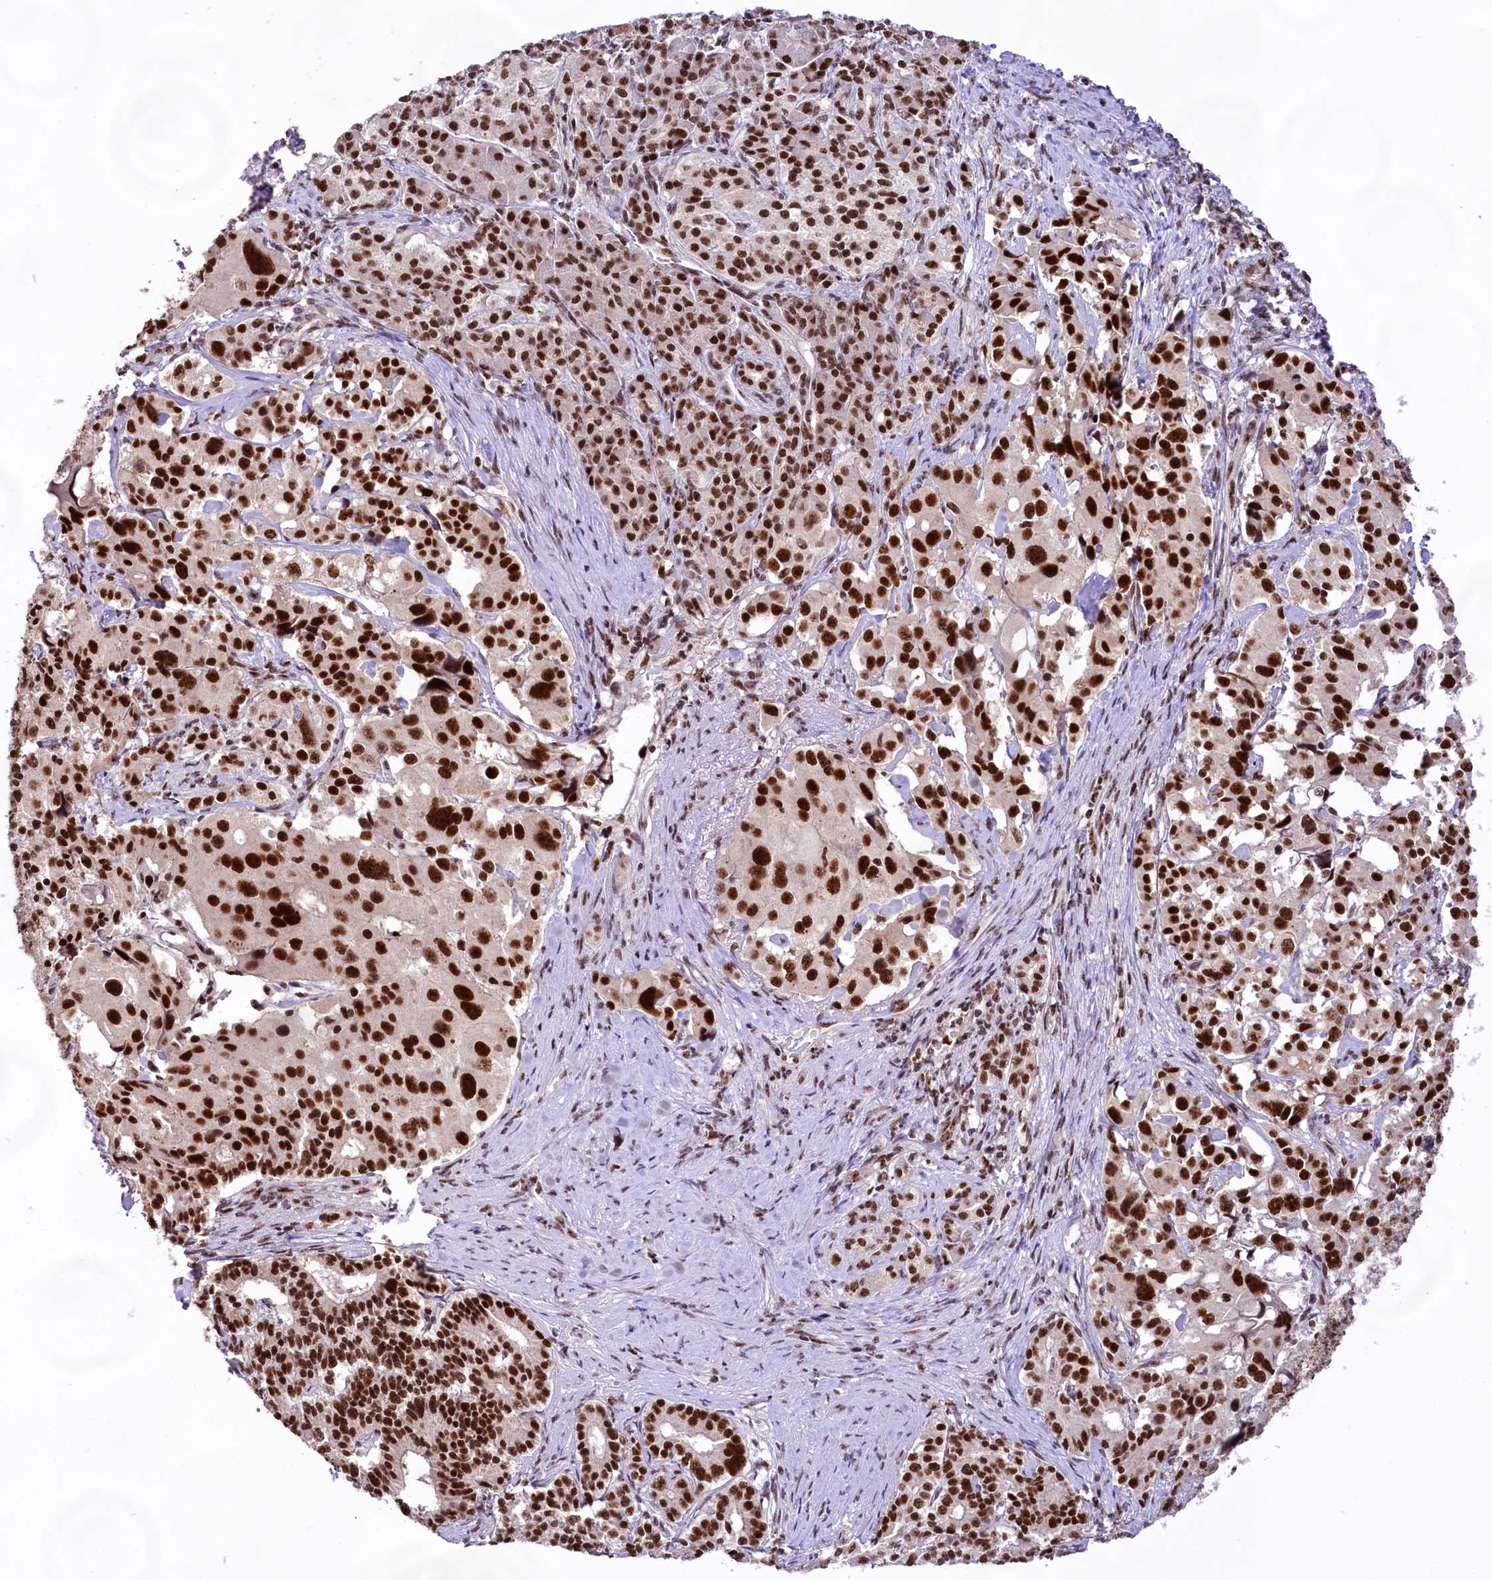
{"staining": {"intensity": "strong", "quantity": ">75%", "location": "nuclear"}, "tissue": "pancreatic cancer", "cell_type": "Tumor cells", "image_type": "cancer", "snomed": [{"axis": "morphology", "description": "Adenocarcinoma, NOS"}, {"axis": "topography", "description": "Pancreas"}], "caption": "DAB (3,3'-diaminobenzidine) immunohistochemical staining of human adenocarcinoma (pancreatic) demonstrates strong nuclear protein expression in approximately >75% of tumor cells.", "gene": "HIRA", "patient": {"sex": "female", "age": 74}}